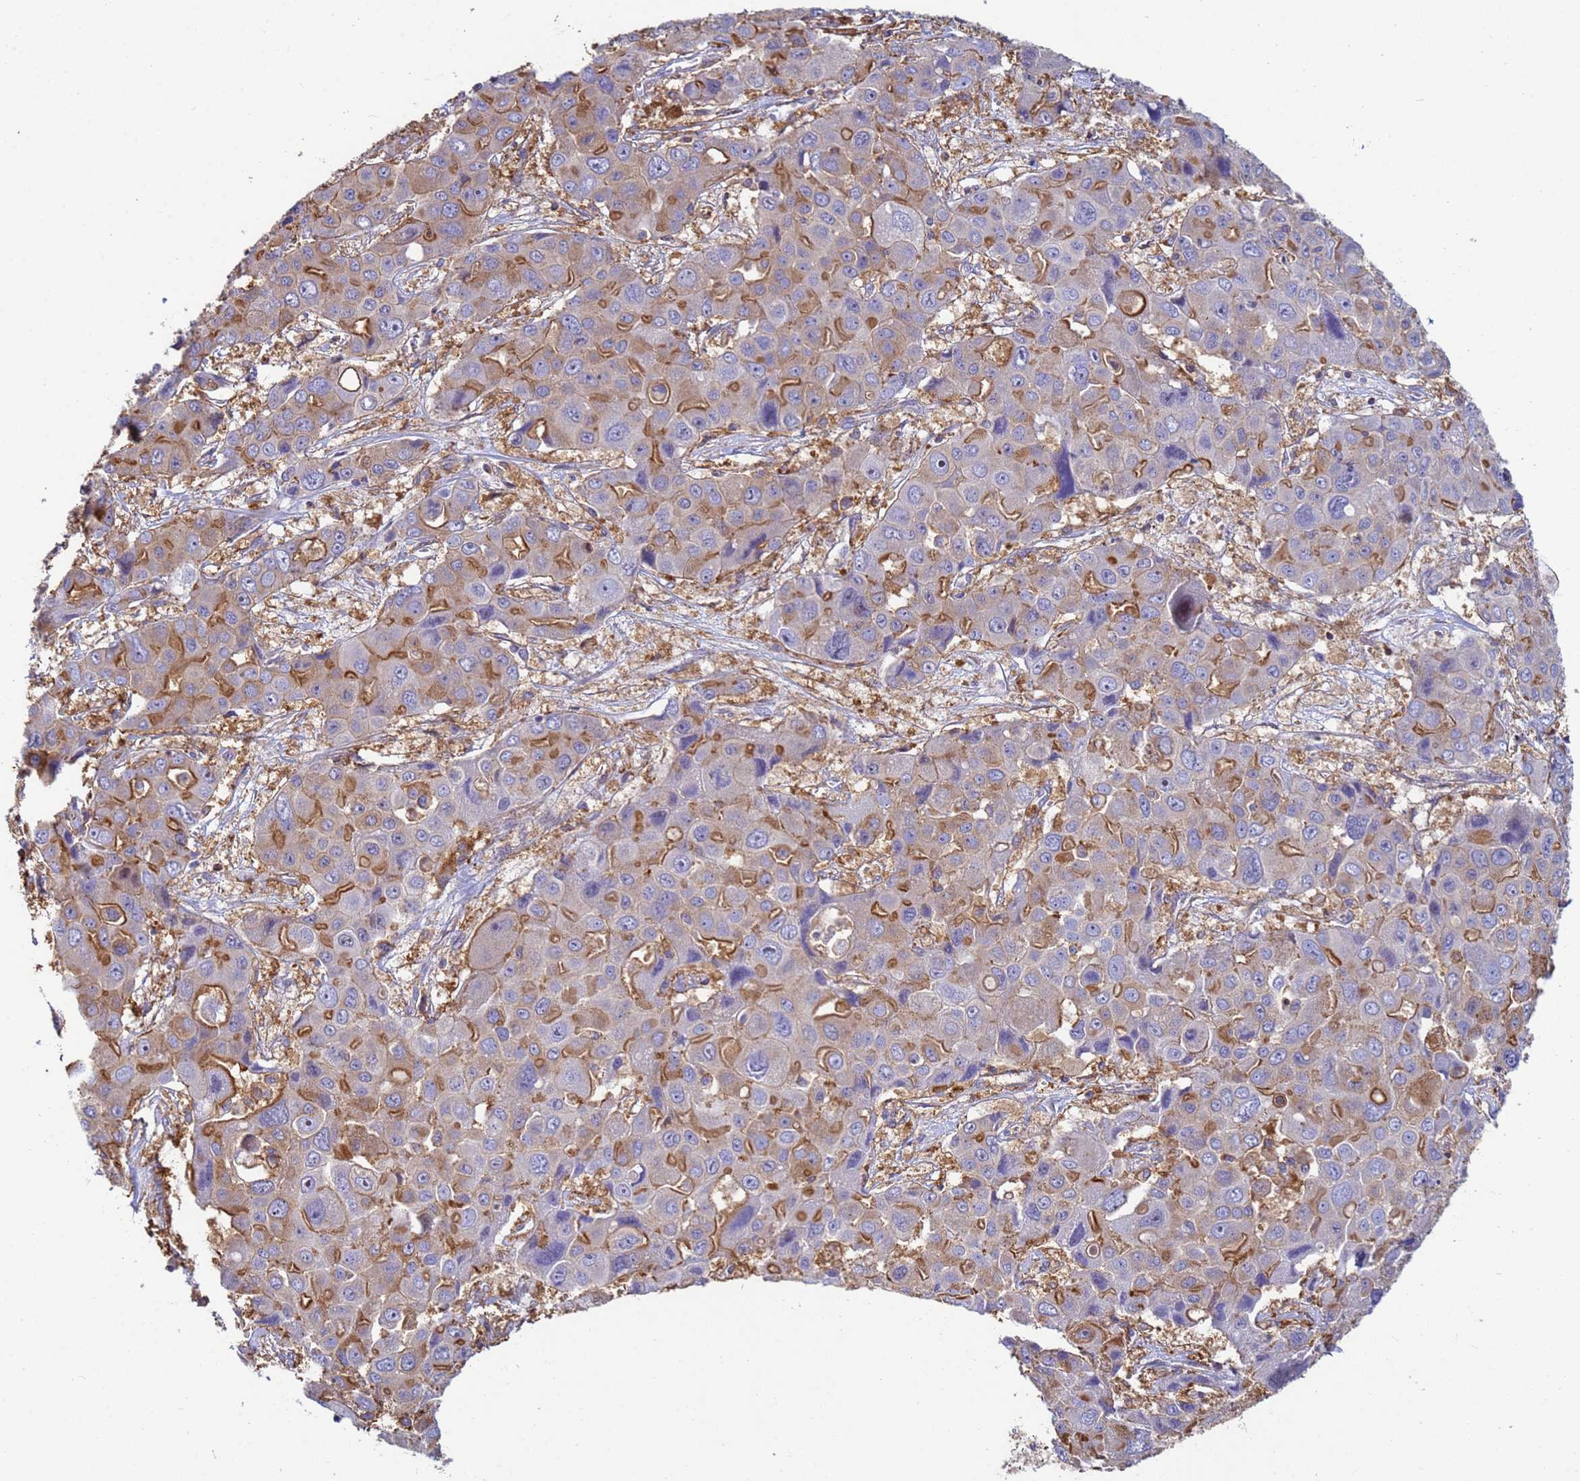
{"staining": {"intensity": "moderate", "quantity": "25%-75%", "location": "cytoplasmic/membranous"}, "tissue": "liver cancer", "cell_type": "Tumor cells", "image_type": "cancer", "snomed": [{"axis": "morphology", "description": "Cholangiocarcinoma"}, {"axis": "topography", "description": "Liver"}], "caption": "IHC of liver cancer (cholangiocarcinoma) reveals medium levels of moderate cytoplasmic/membranous positivity in approximately 25%-75% of tumor cells. The staining was performed using DAB, with brown indicating positive protein expression. Nuclei are stained blue with hematoxylin.", "gene": "ZNG1B", "patient": {"sex": "male", "age": 67}}